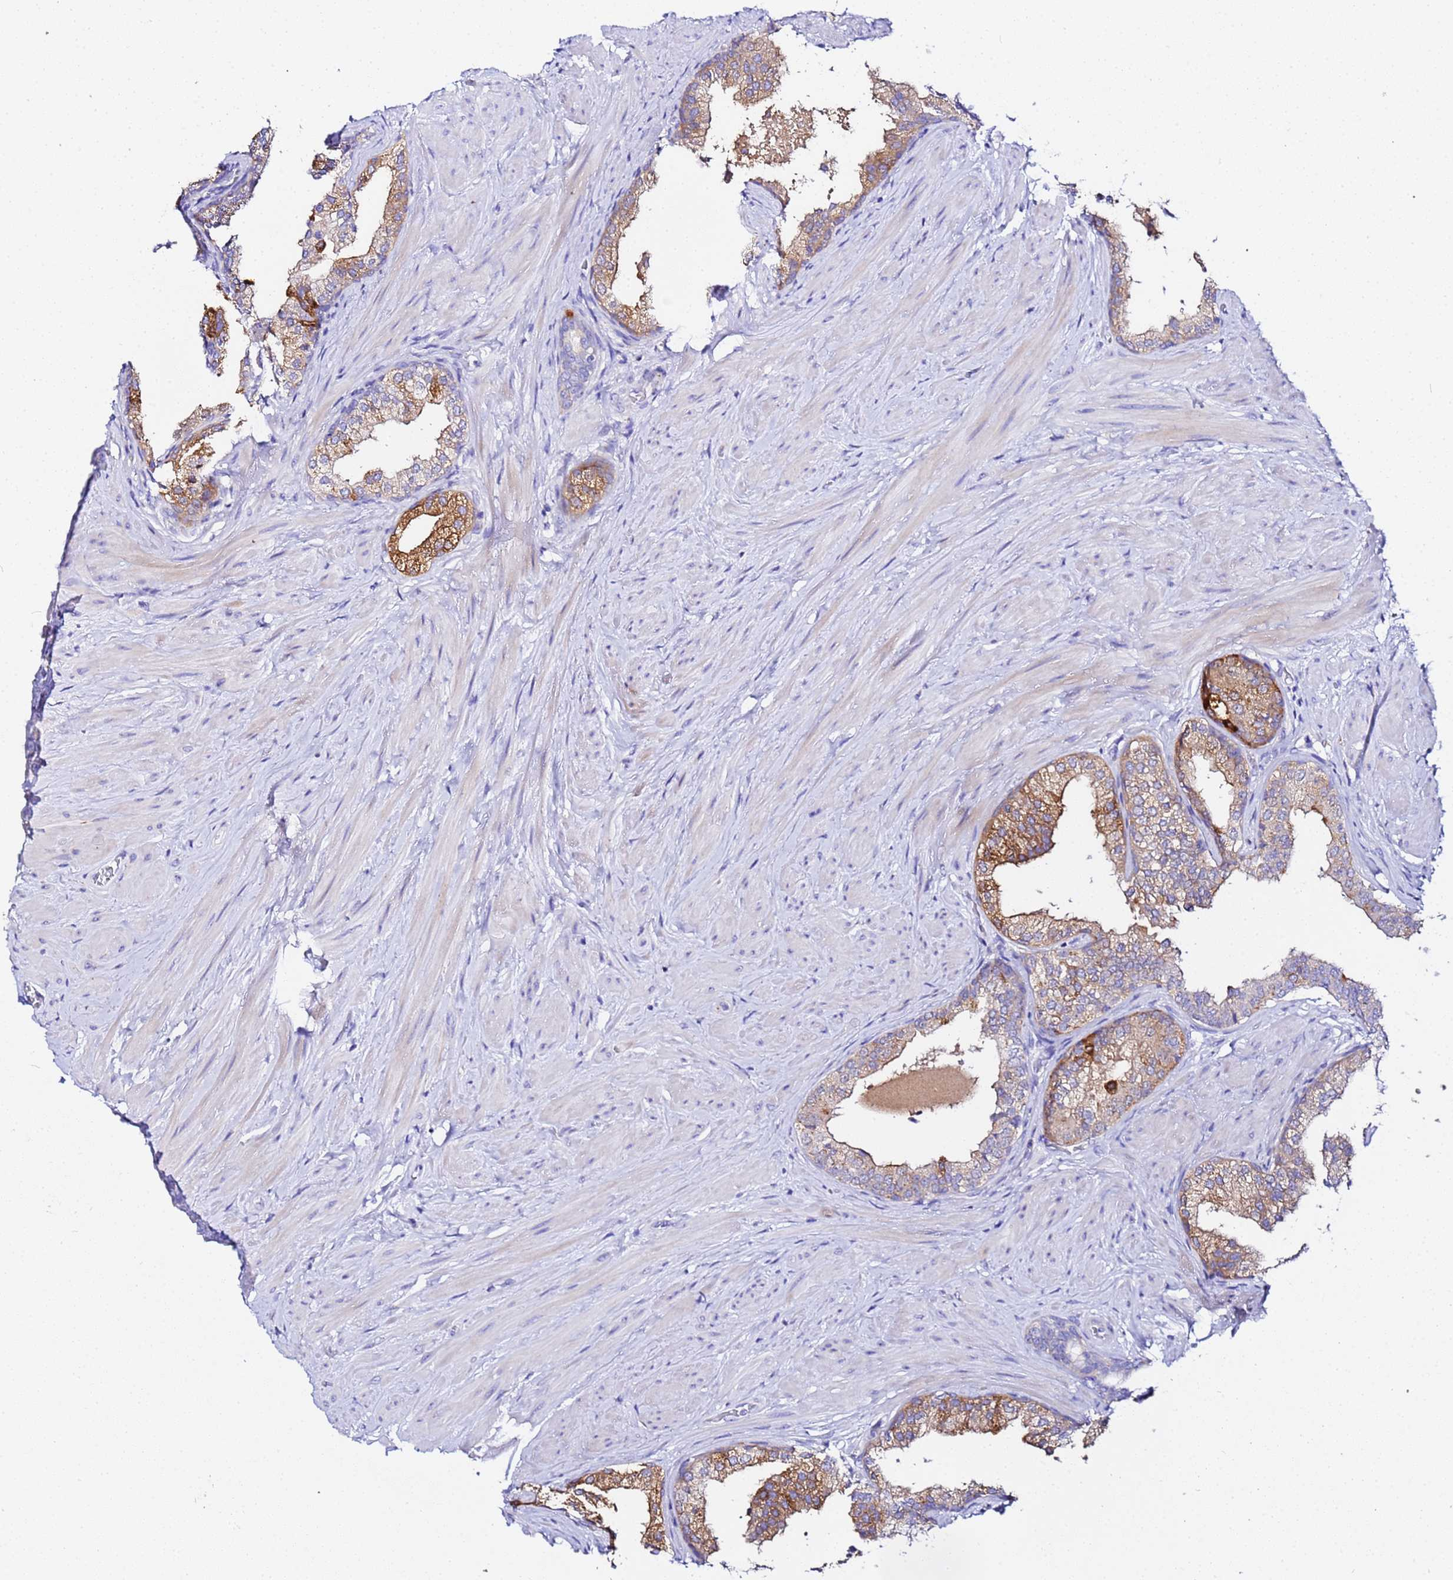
{"staining": {"intensity": "moderate", "quantity": ">75%", "location": "cytoplasmic/membranous"}, "tissue": "prostate", "cell_type": "Glandular cells", "image_type": "normal", "snomed": [{"axis": "morphology", "description": "Normal tissue, NOS"}, {"axis": "topography", "description": "Prostate"}], "caption": "Immunohistochemistry (IHC) image of unremarkable human prostate stained for a protein (brown), which displays medium levels of moderate cytoplasmic/membranous expression in approximately >75% of glandular cells.", "gene": "VTI1B", "patient": {"sex": "male", "age": 48}}